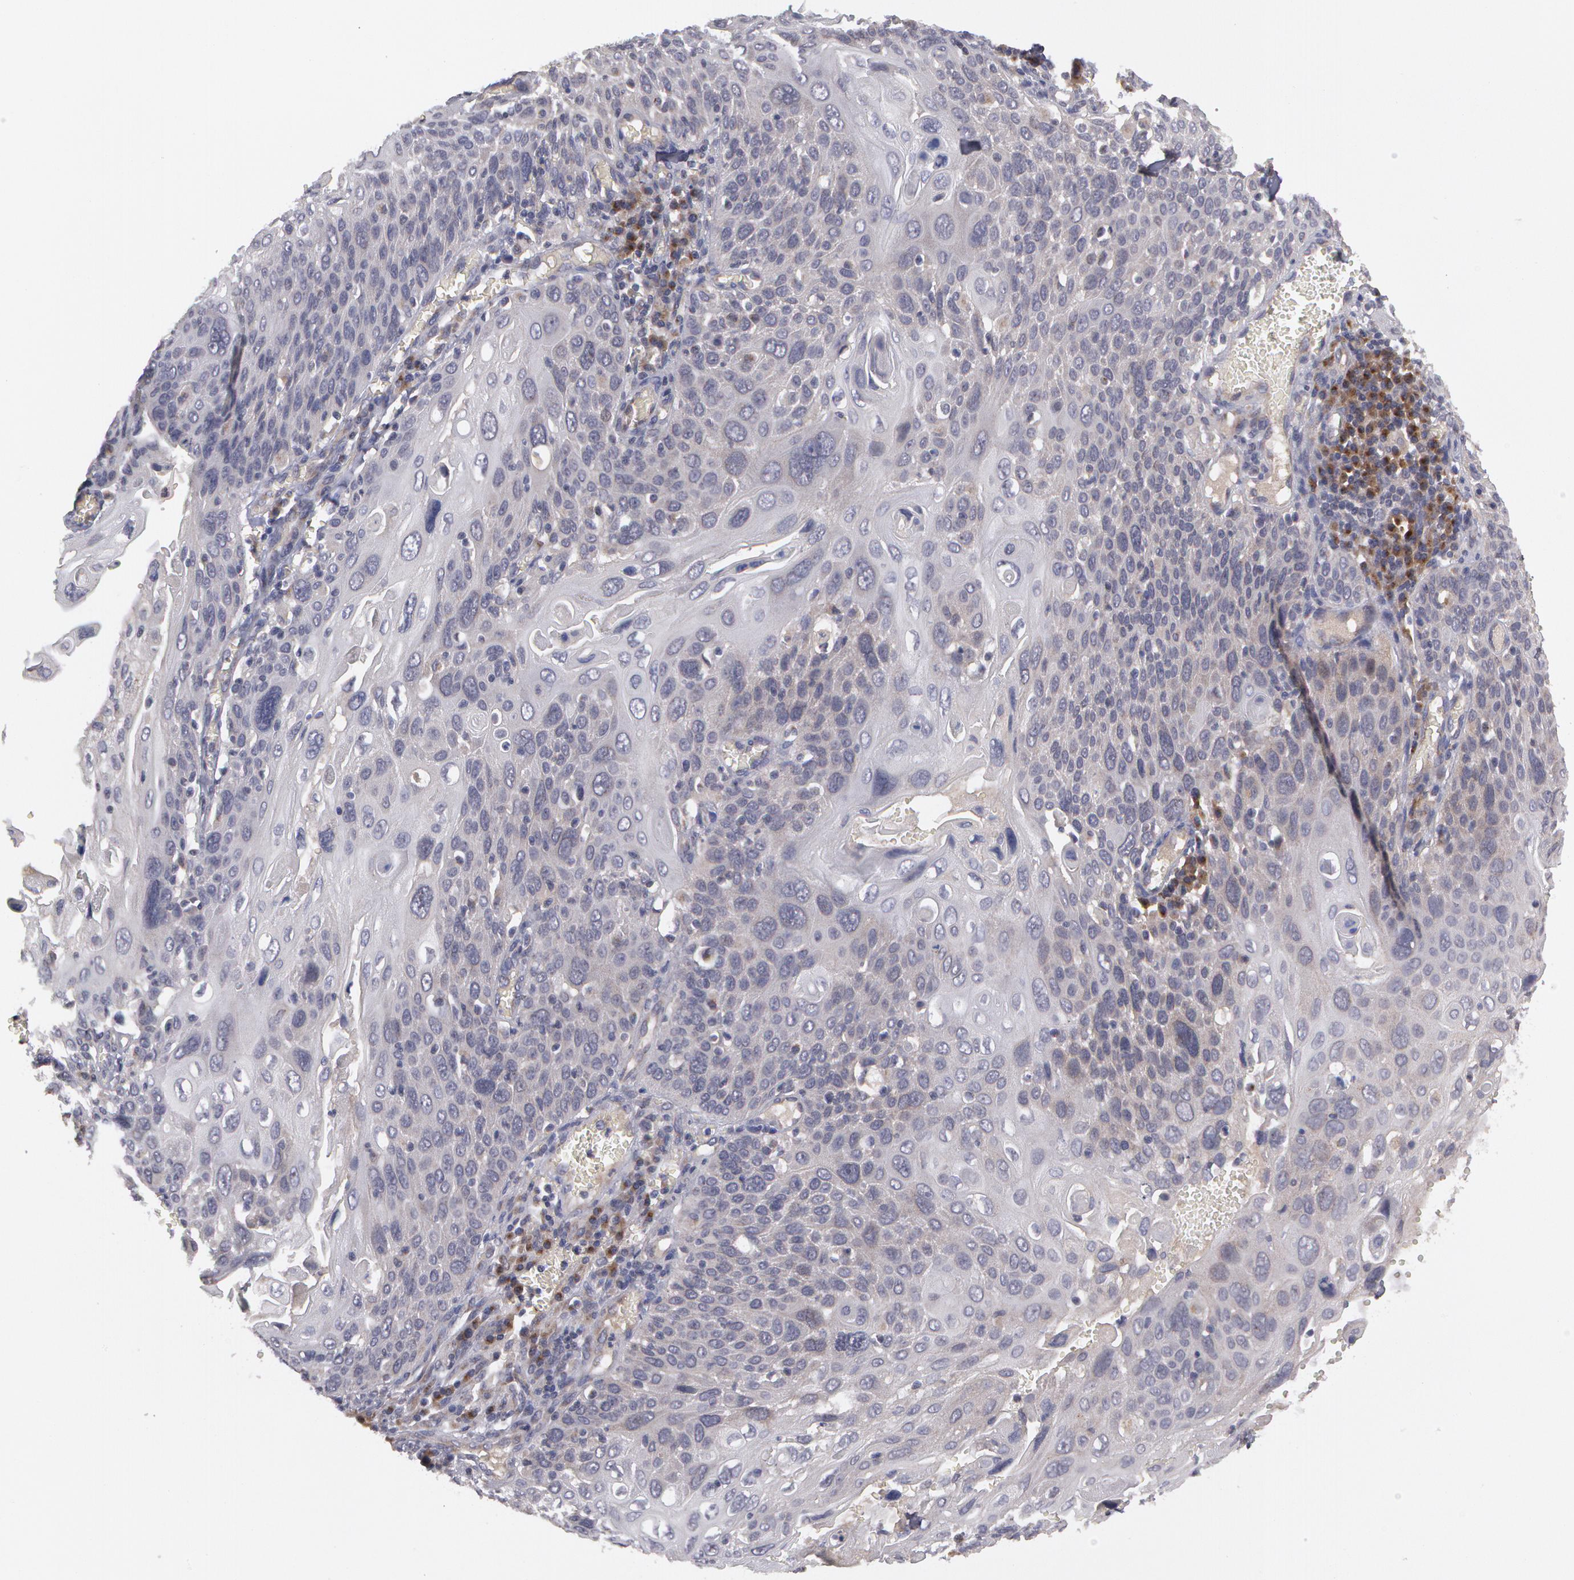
{"staining": {"intensity": "negative", "quantity": "none", "location": "none"}, "tissue": "cervical cancer", "cell_type": "Tumor cells", "image_type": "cancer", "snomed": [{"axis": "morphology", "description": "Squamous cell carcinoma, NOS"}, {"axis": "topography", "description": "Cervix"}], "caption": "Tumor cells are negative for protein expression in human cervical cancer.", "gene": "STX5", "patient": {"sex": "female", "age": 54}}